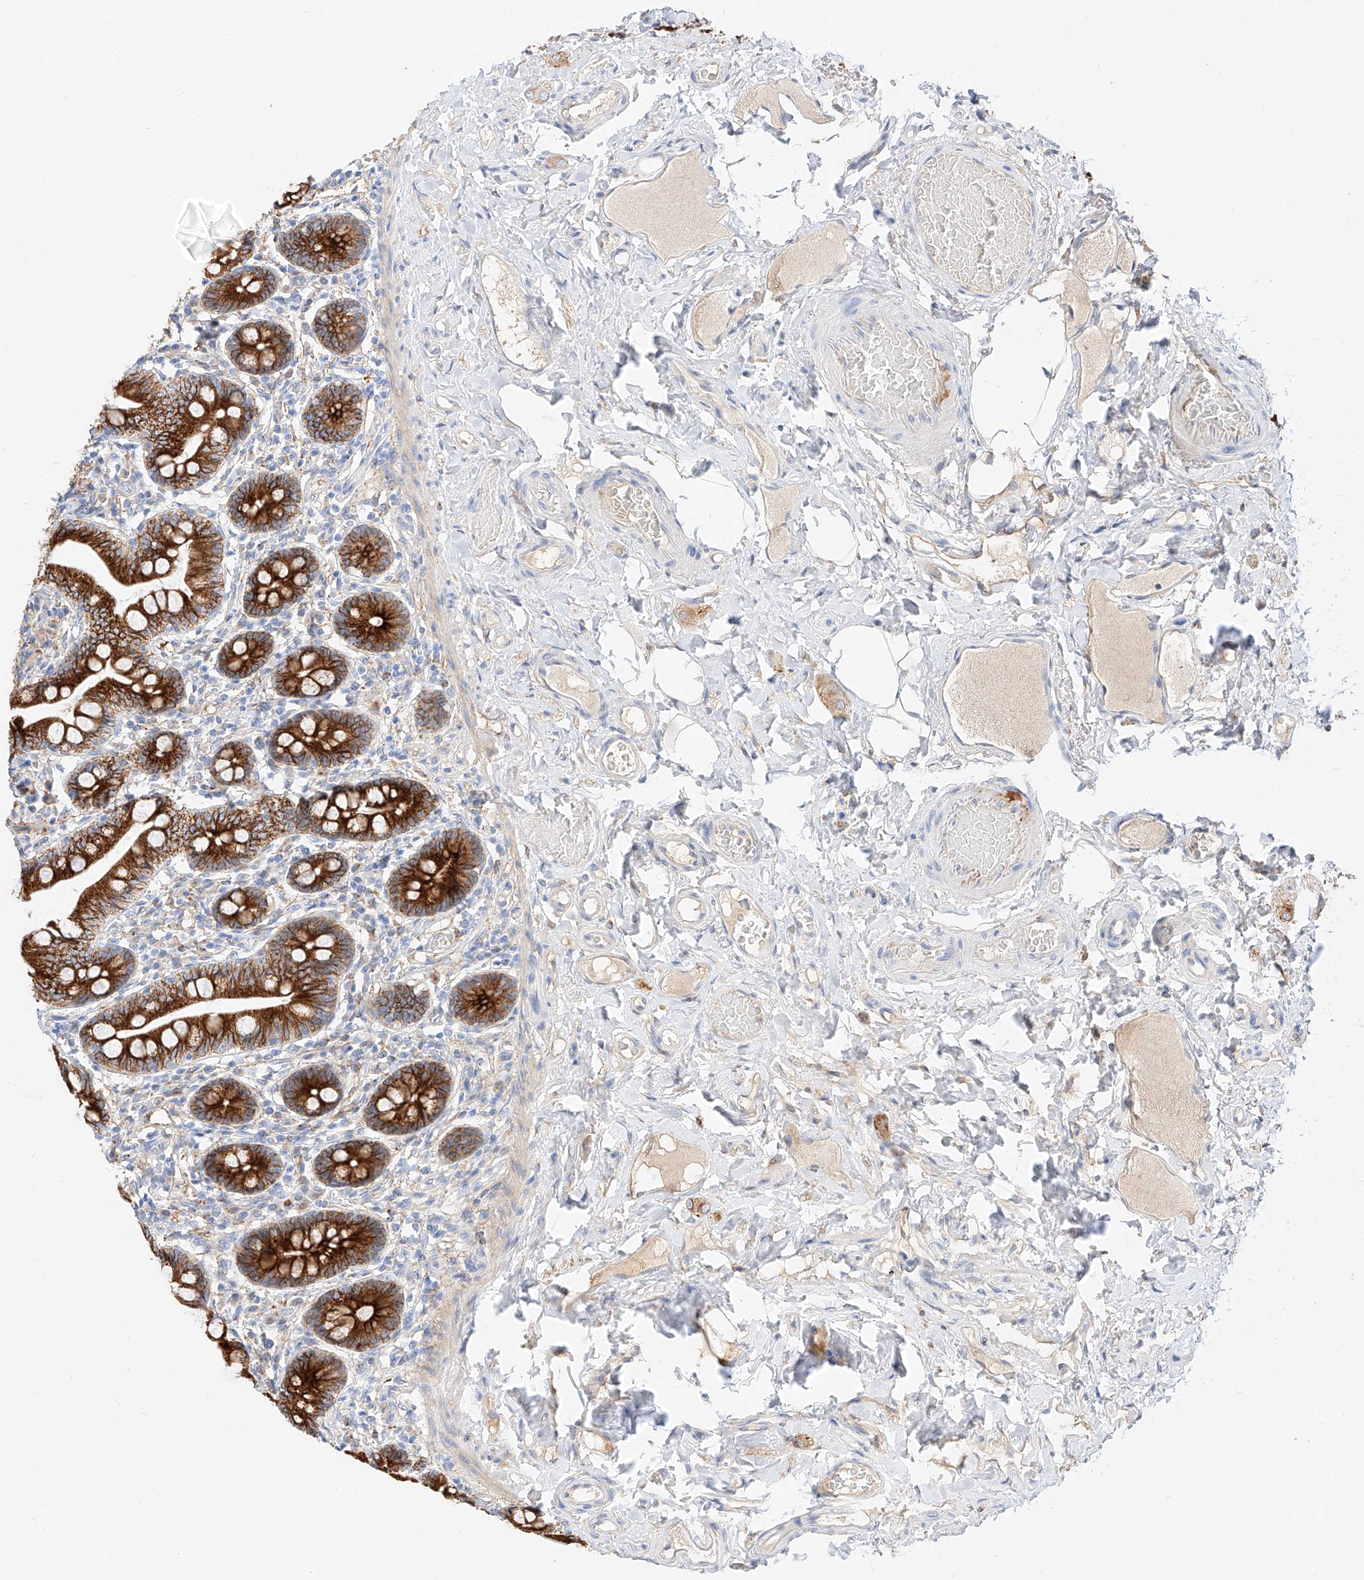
{"staining": {"intensity": "strong", "quantity": ">75%", "location": "cytoplasmic/membranous"}, "tissue": "small intestine", "cell_type": "Glandular cells", "image_type": "normal", "snomed": [{"axis": "morphology", "description": "Normal tissue, NOS"}, {"axis": "topography", "description": "Small intestine"}], "caption": "Immunohistochemical staining of unremarkable small intestine reveals high levels of strong cytoplasmic/membranous positivity in approximately >75% of glandular cells. The protein of interest is stained brown, and the nuclei are stained in blue (DAB (3,3'-diaminobenzidine) IHC with brightfield microscopy, high magnification).", "gene": "MAP7", "patient": {"sex": "female", "age": 64}}